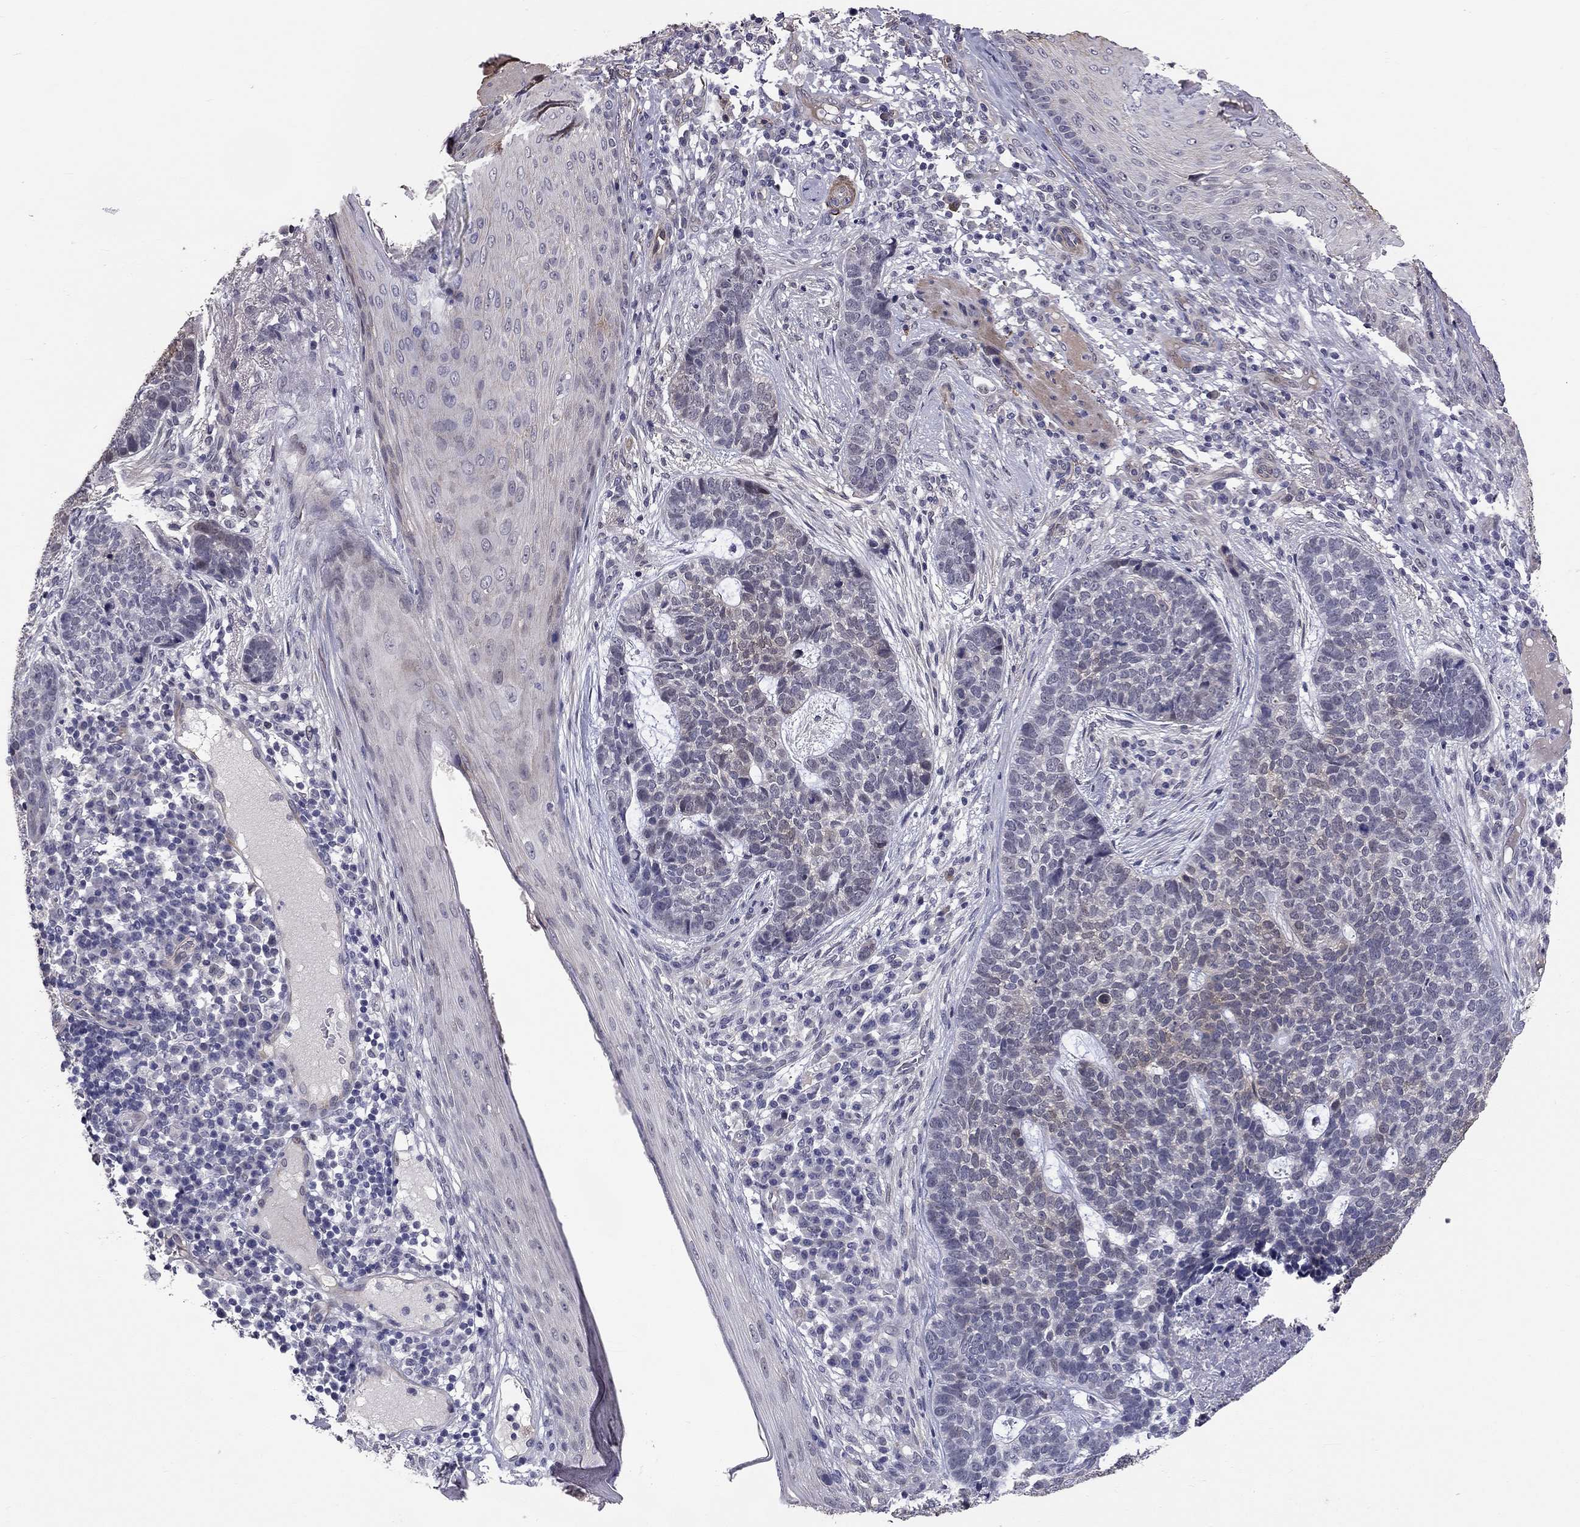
{"staining": {"intensity": "negative", "quantity": "none", "location": "none"}, "tissue": "skin cancer", "cell_type": "Tumor cells", "image_type": "cancer", "snomed": [{"axis": "morphology", "description": "Basal cell carcinoma"}, {"axis": "topography", "description": "Skin"}], "caption": "High magnification brightfield microscopy of skin basal cell carcinoma stained with DAB (3,3'-diaminobenzidine) (brown) and counterstained with hematoxylin (blue): tumor cells show no significant positivity.", "gene": "GJB4", "patient": {"sex": "female", "age": 69}}